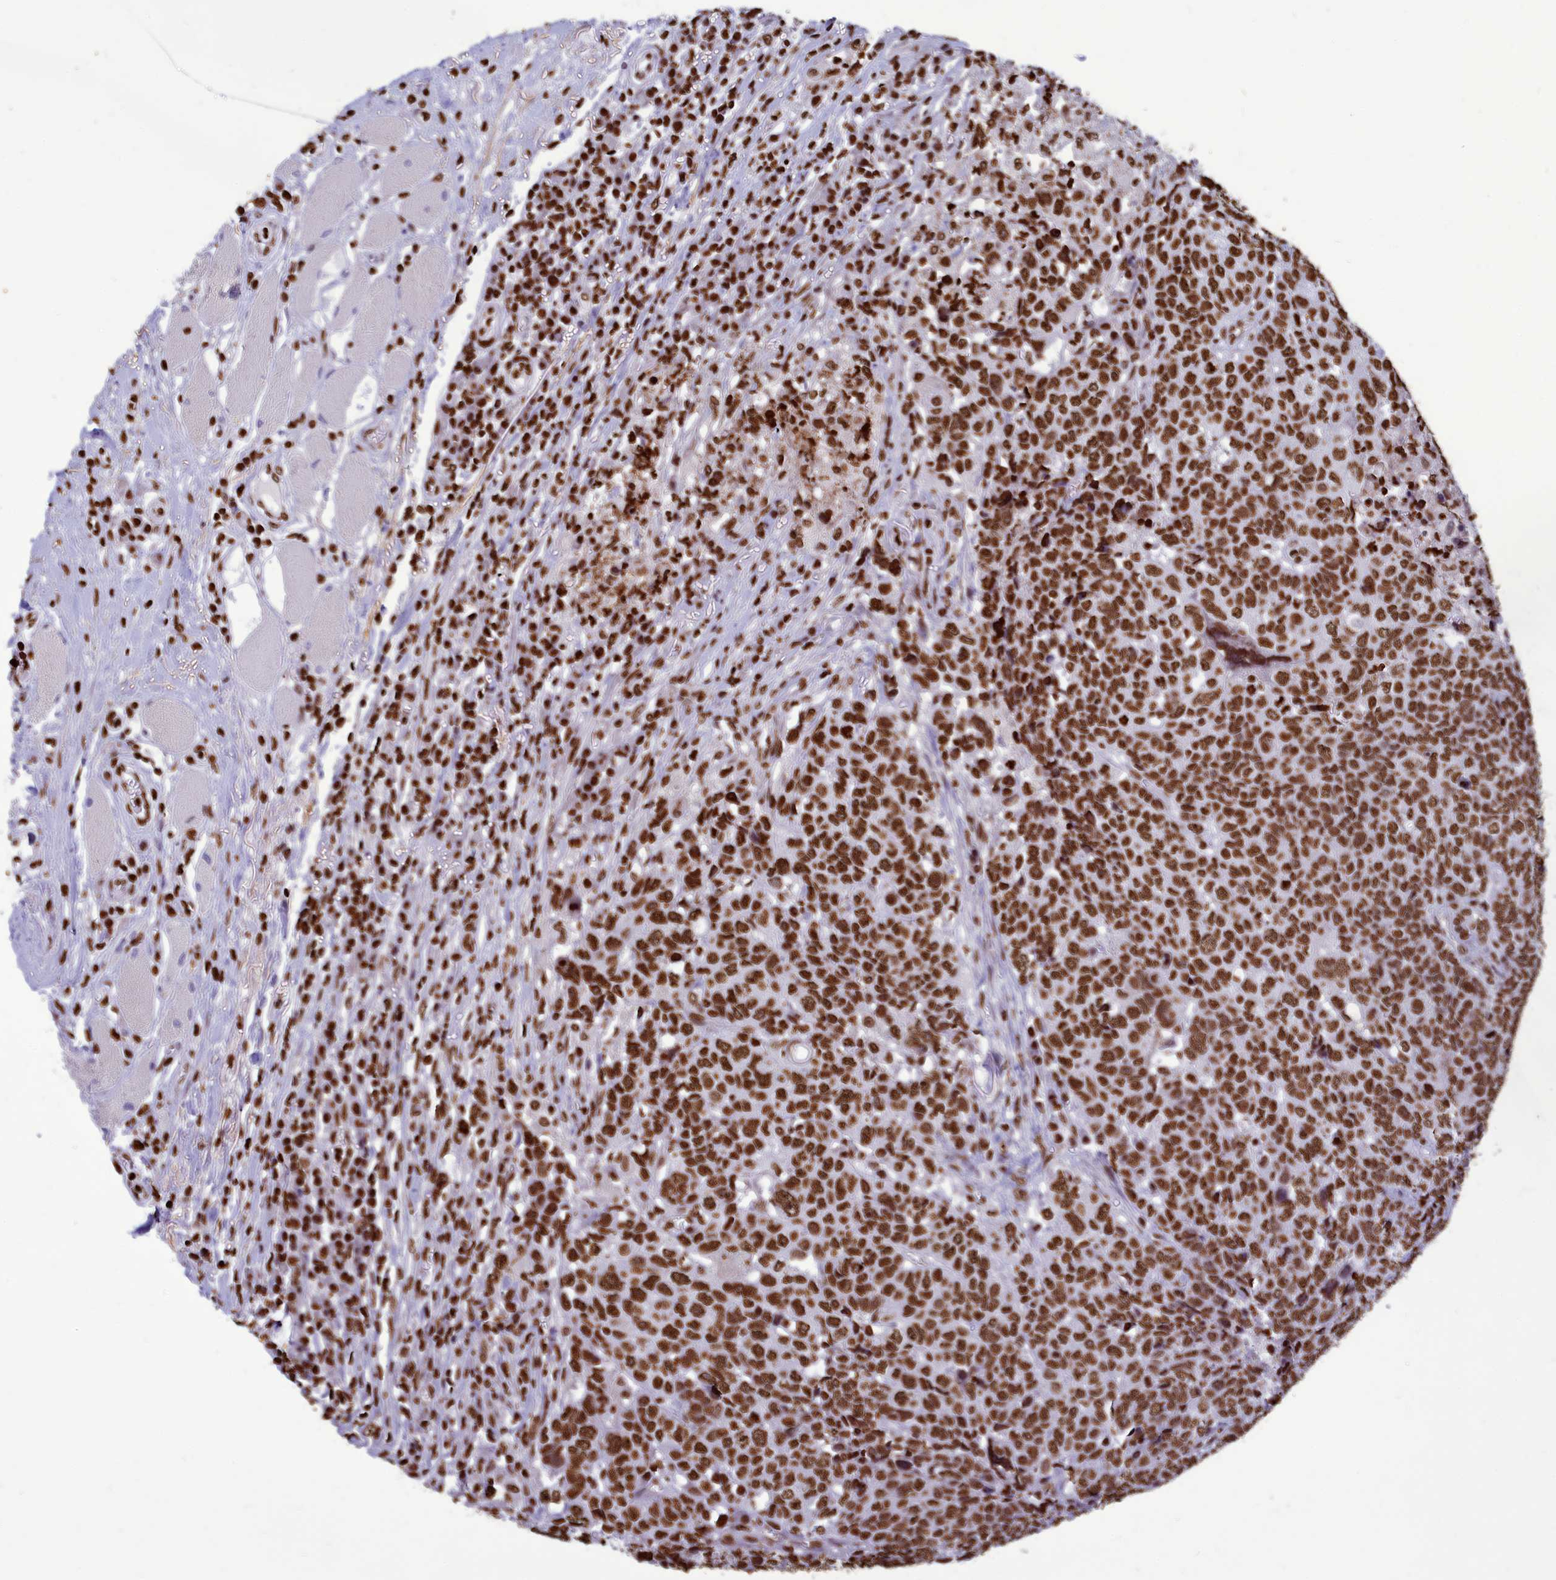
{"staining": {"intensity": "strong", "quantity": ">75%", "location": "nuclear"}, "tissue": "head and neck cancer", "cell_type": "Tumor cells", "image_type": "cancer", "snomed": [{"axis": "morphology", "description": "Squamous cell carcinoma, NOS"}, {"axis": "topography", "description": "Head-Neck"}], "caption": "Squamous cell carcinoma (head and neck) stained for a protein reveals strong nuclear positivity in tumor cells.", "gene": "AKAP17A", "patient": {"sex": "male", "age": 66}}